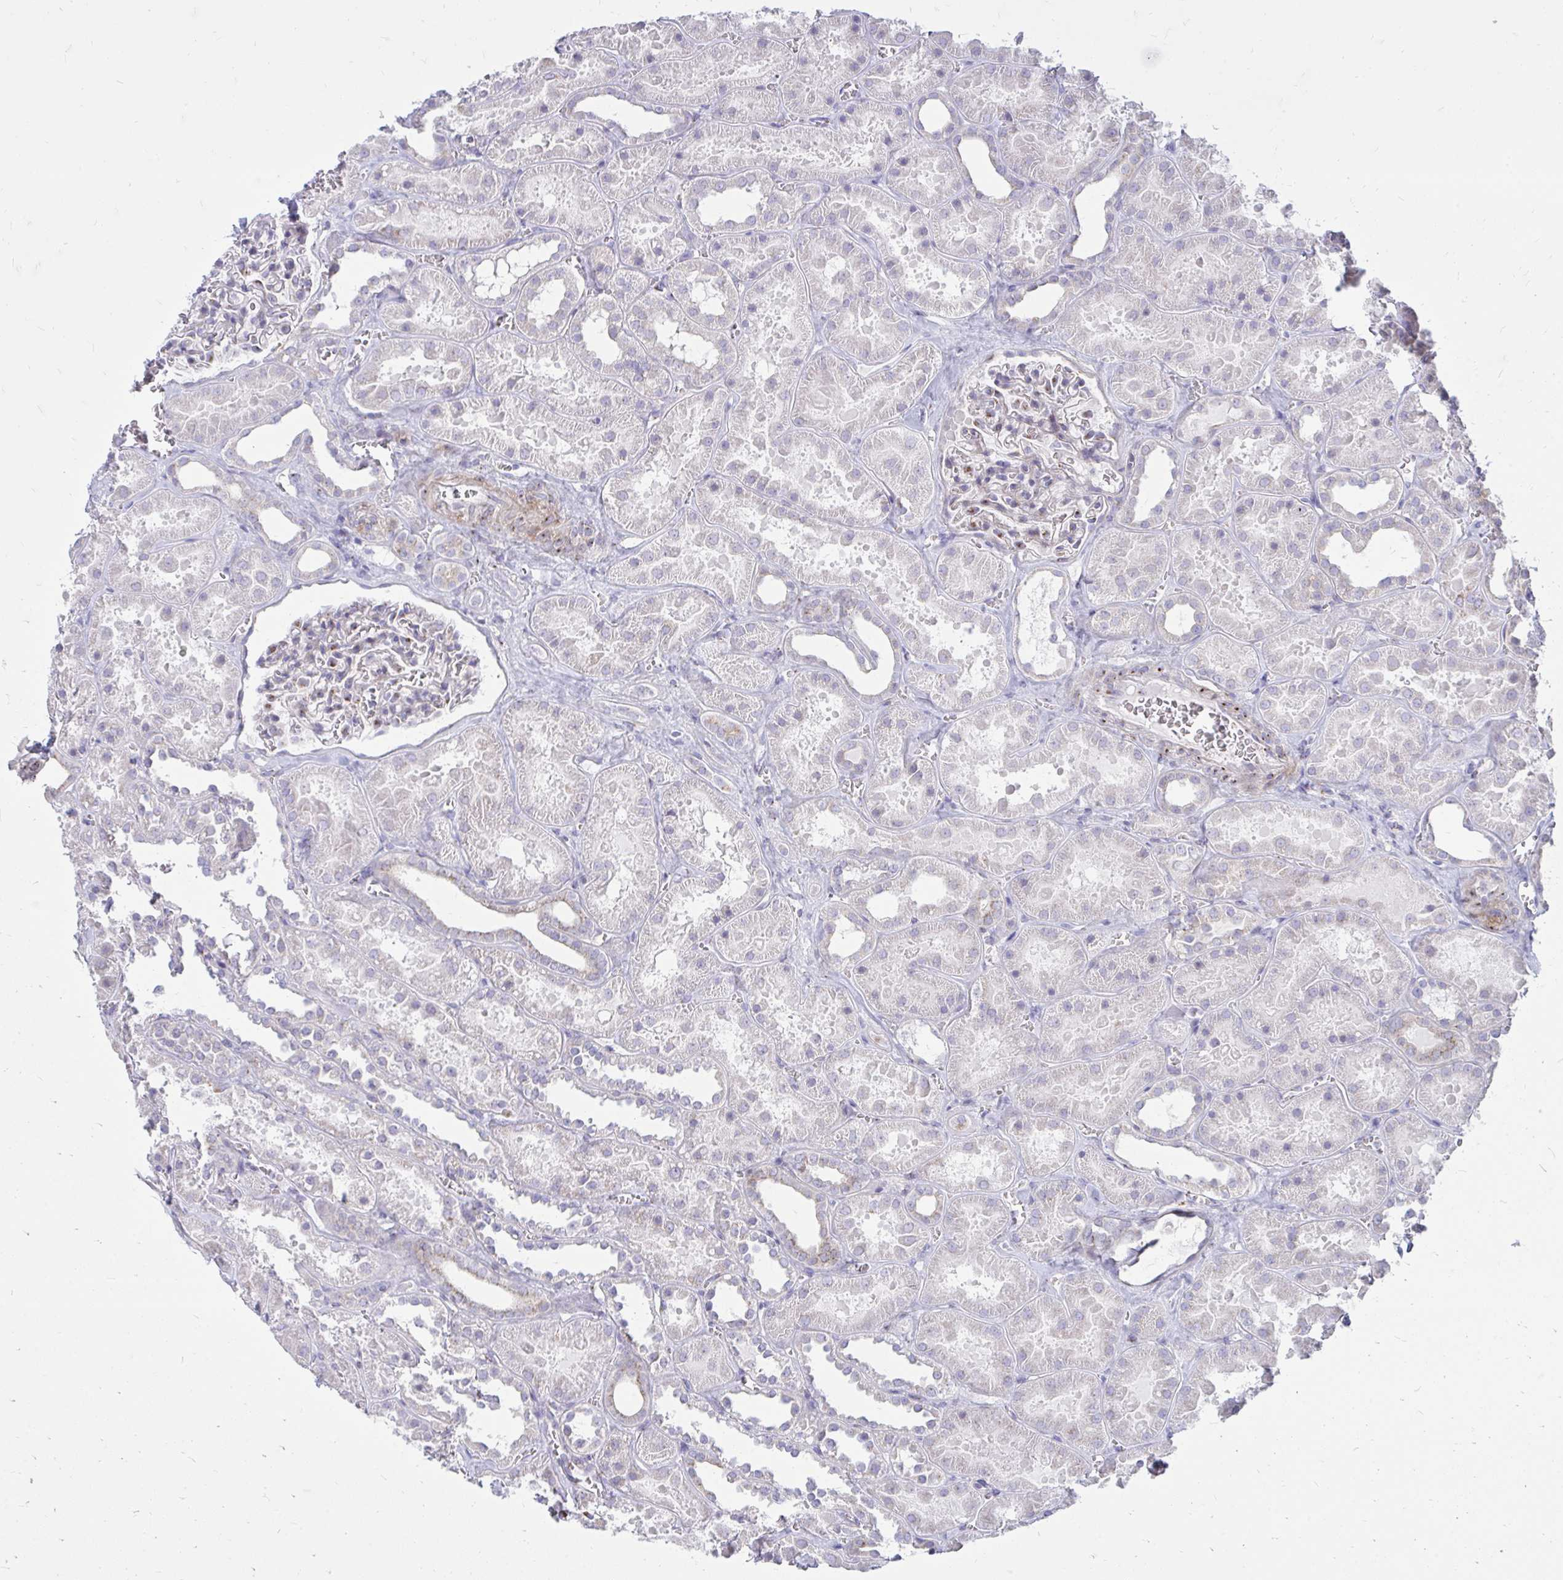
{"staining": {"intensity": "strong", "quantity": "<25%", "location": "cytoplasmic/membranous"}, "tissue": "kidney", "cell_type": "Cells in glomeruli", "image_type": "normal", "snomed": [{"axis": "morphology", "description": "Normal tissue, NOS"}, {"axis": "topography", "description": "Kidney"}], "caption": "Kidney stained for a protein (brown) shows strong cytoplasmic/membranous positive staining in approximately <25% of cells in glomeruli.", "gene": "RAB6A", "patient": {"sex": "female", "age": 41}}